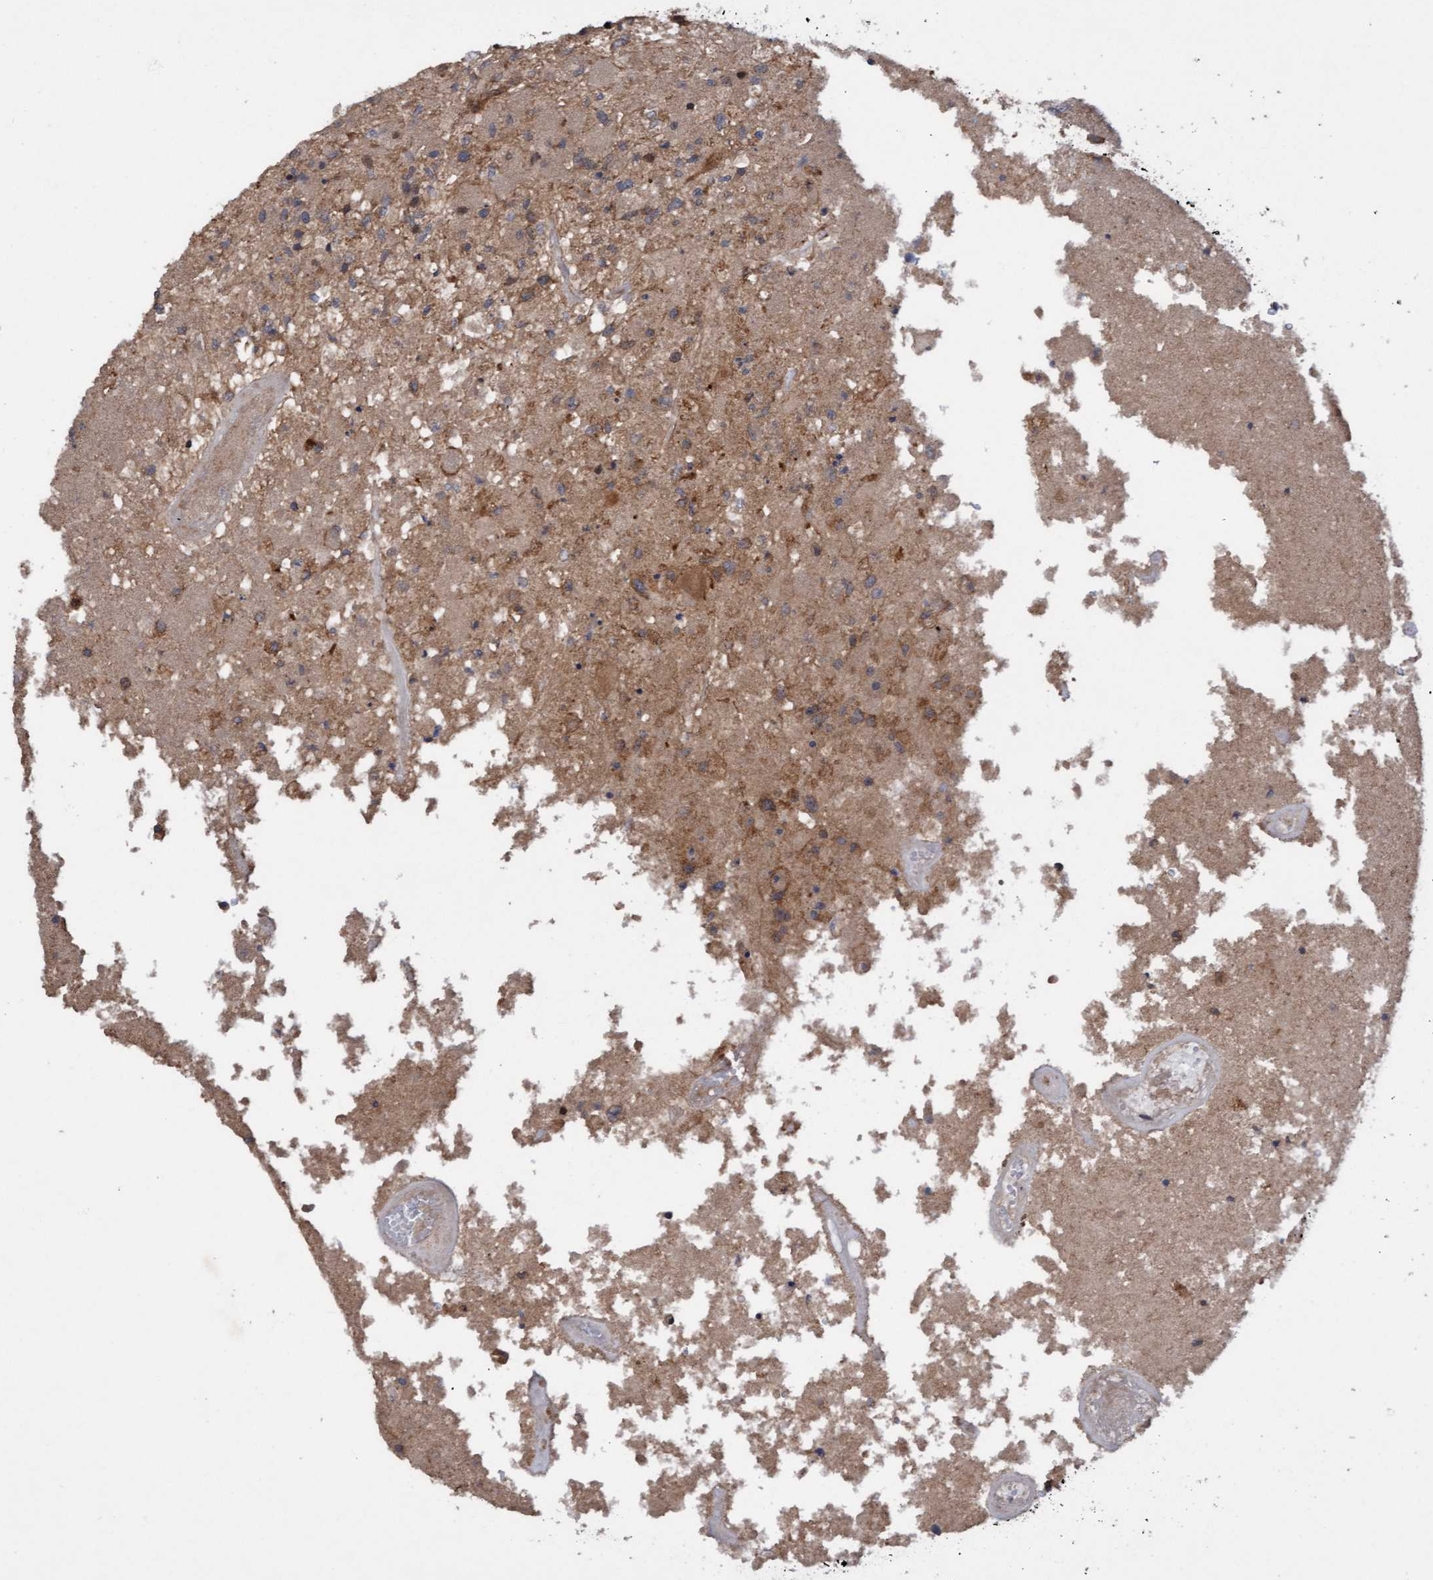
{"staining": {"intensity": "moderate", "quantity": "25%-75%", "location": "cytoplasmic/membranous"}, "tissue": "glioma", "cell_type": "Tumor cells", "image_type": "cancer", "snomed": [{"axis": "morphology", "description": "Normal tissue, NOS"}, {"axis": "morphology", "description": "Glioma, malignant, High grade"}, {"axis": "topography", "description": "Cerebral cortex"}], "caption": "The histopathology image shows immunohistochemical staining of glioma. There is moderate cytoplasmic/membranous positivity is identified in approximately 25%-75% of tumor cells.", "gene": "ELP5", "patient": {"sex": "male", "age": 77}}